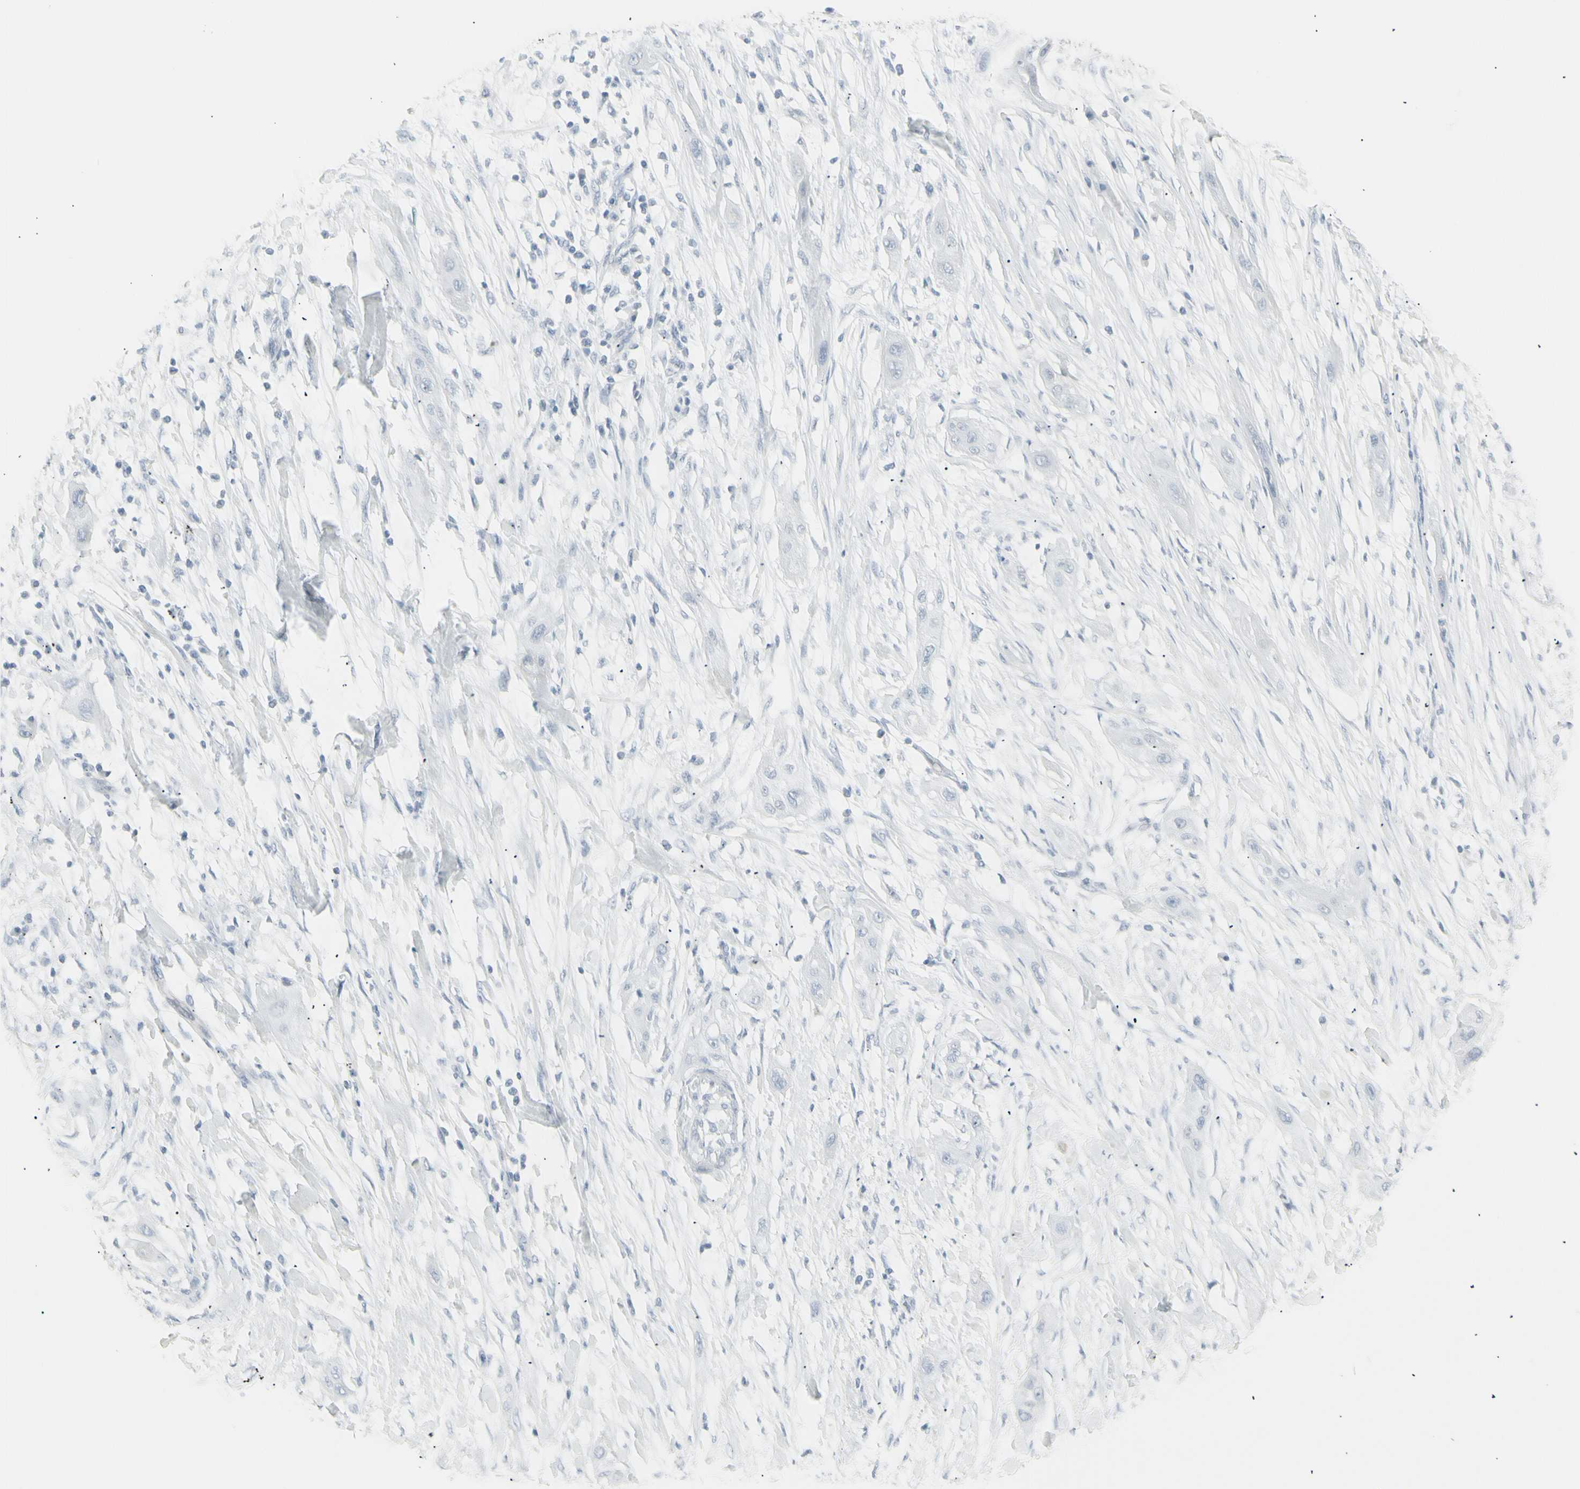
{"staining": {"intensity": "negative", "quantity": "none", "location": "none"}, "tissue": "lung cancer", "cell_type": "Tumor cells", "image_type": "cancer", "snomed": [{"axis": "morphology", "description": "Squamous cell carcinoma, NOS"}, {"axis": "topography", "description": "Lung"}], "caption": "This photomicrograph is of lung cancer (squamous cell carcinoma) stained with IHC to label a protein in brown with the nuclei are counter-stained blue. There is no staining in tumor cells.", "gene": "YBX2", "patient": {"sex": "female", "age": 47}}